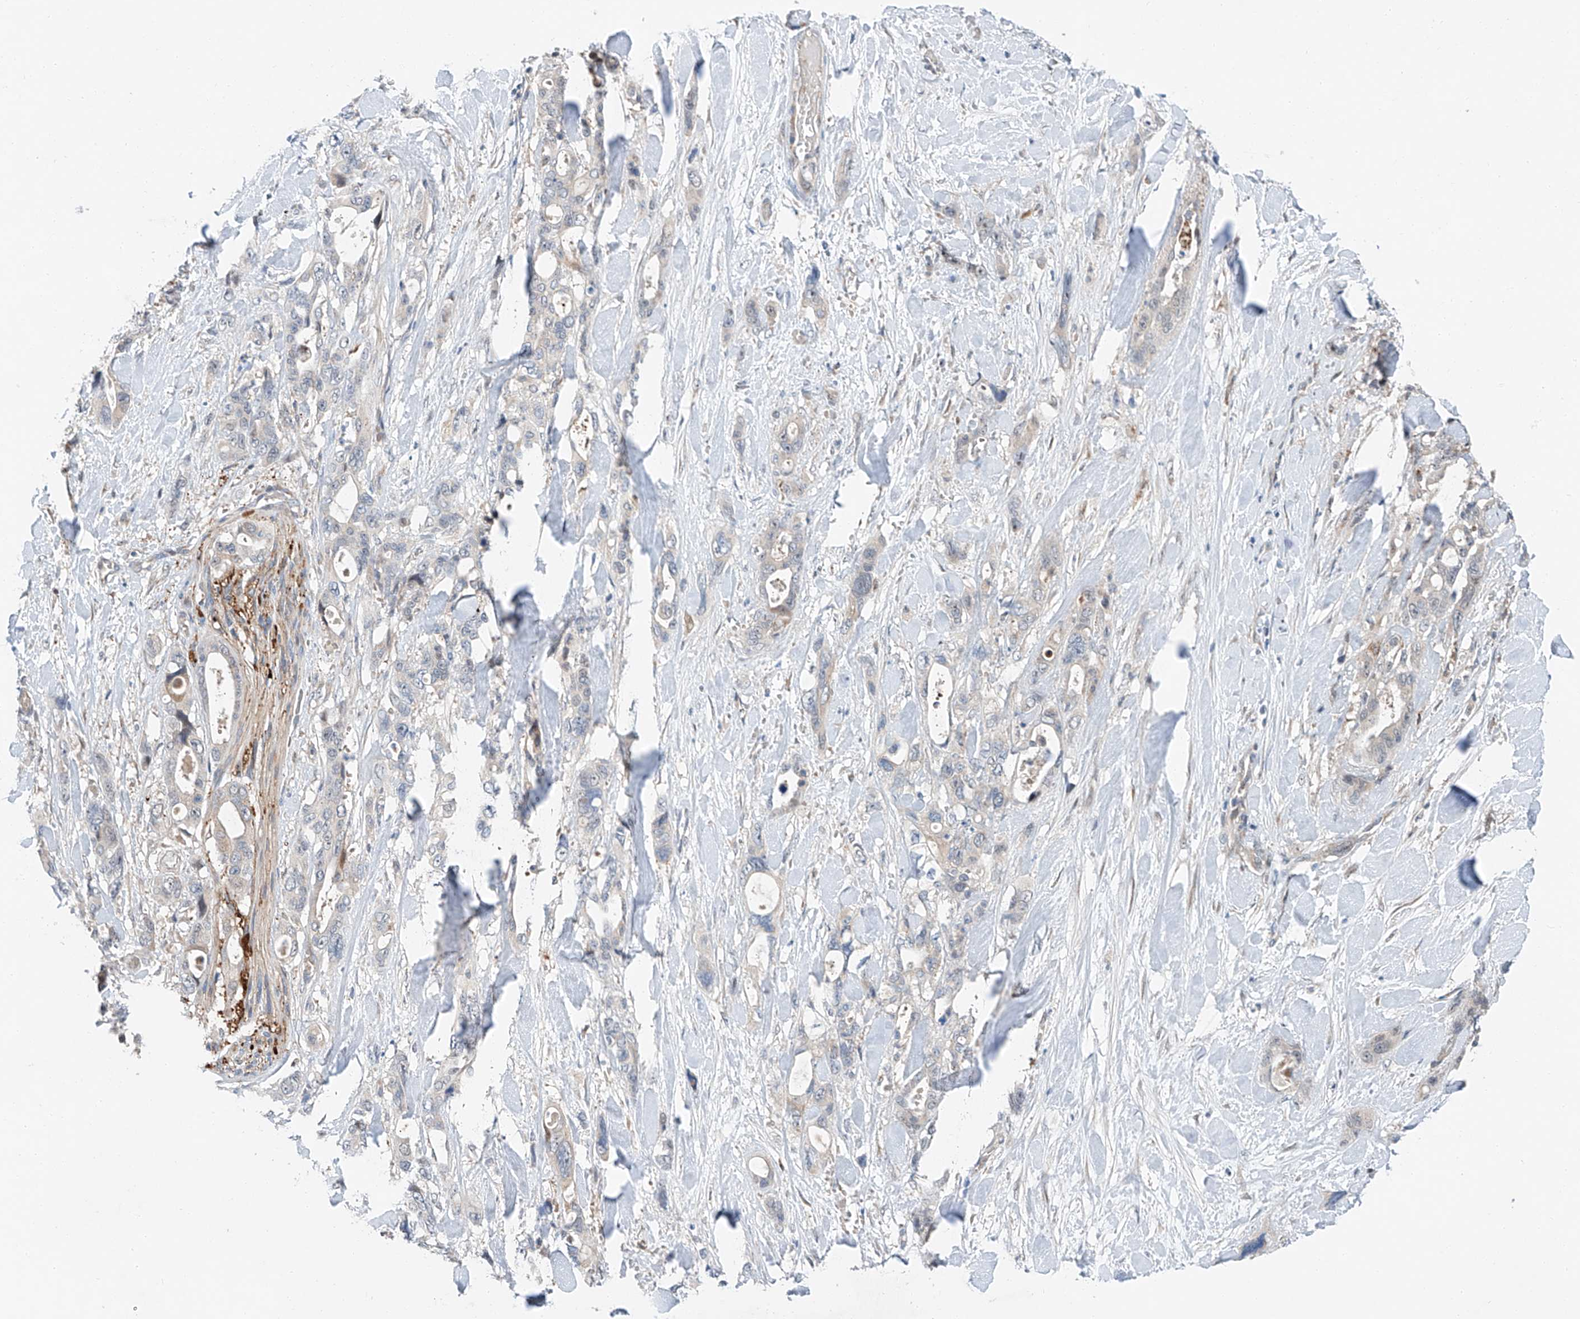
{"staining": {"intensity": "weak", "quantity": "<25%", "location": "nuclear"}, "tissue": "pancreatic cancer", "cell_type": "Tumor cells", "image_type": "cancer", "snomed": [{"axis": "morphology", "description": "Adenocarcinoma, NOS"}, {"axis": "topography", "description": "Pancreas"}], "caption": "This image is of pancreatic cancer stained with immunohistochemistry (IHC) to label a protein in brown with the nuclei are counter-stained blue. There is no expression in tumor cells.", "gene": "CLDND1", "patient": {"sex": "male", "age": 46}}